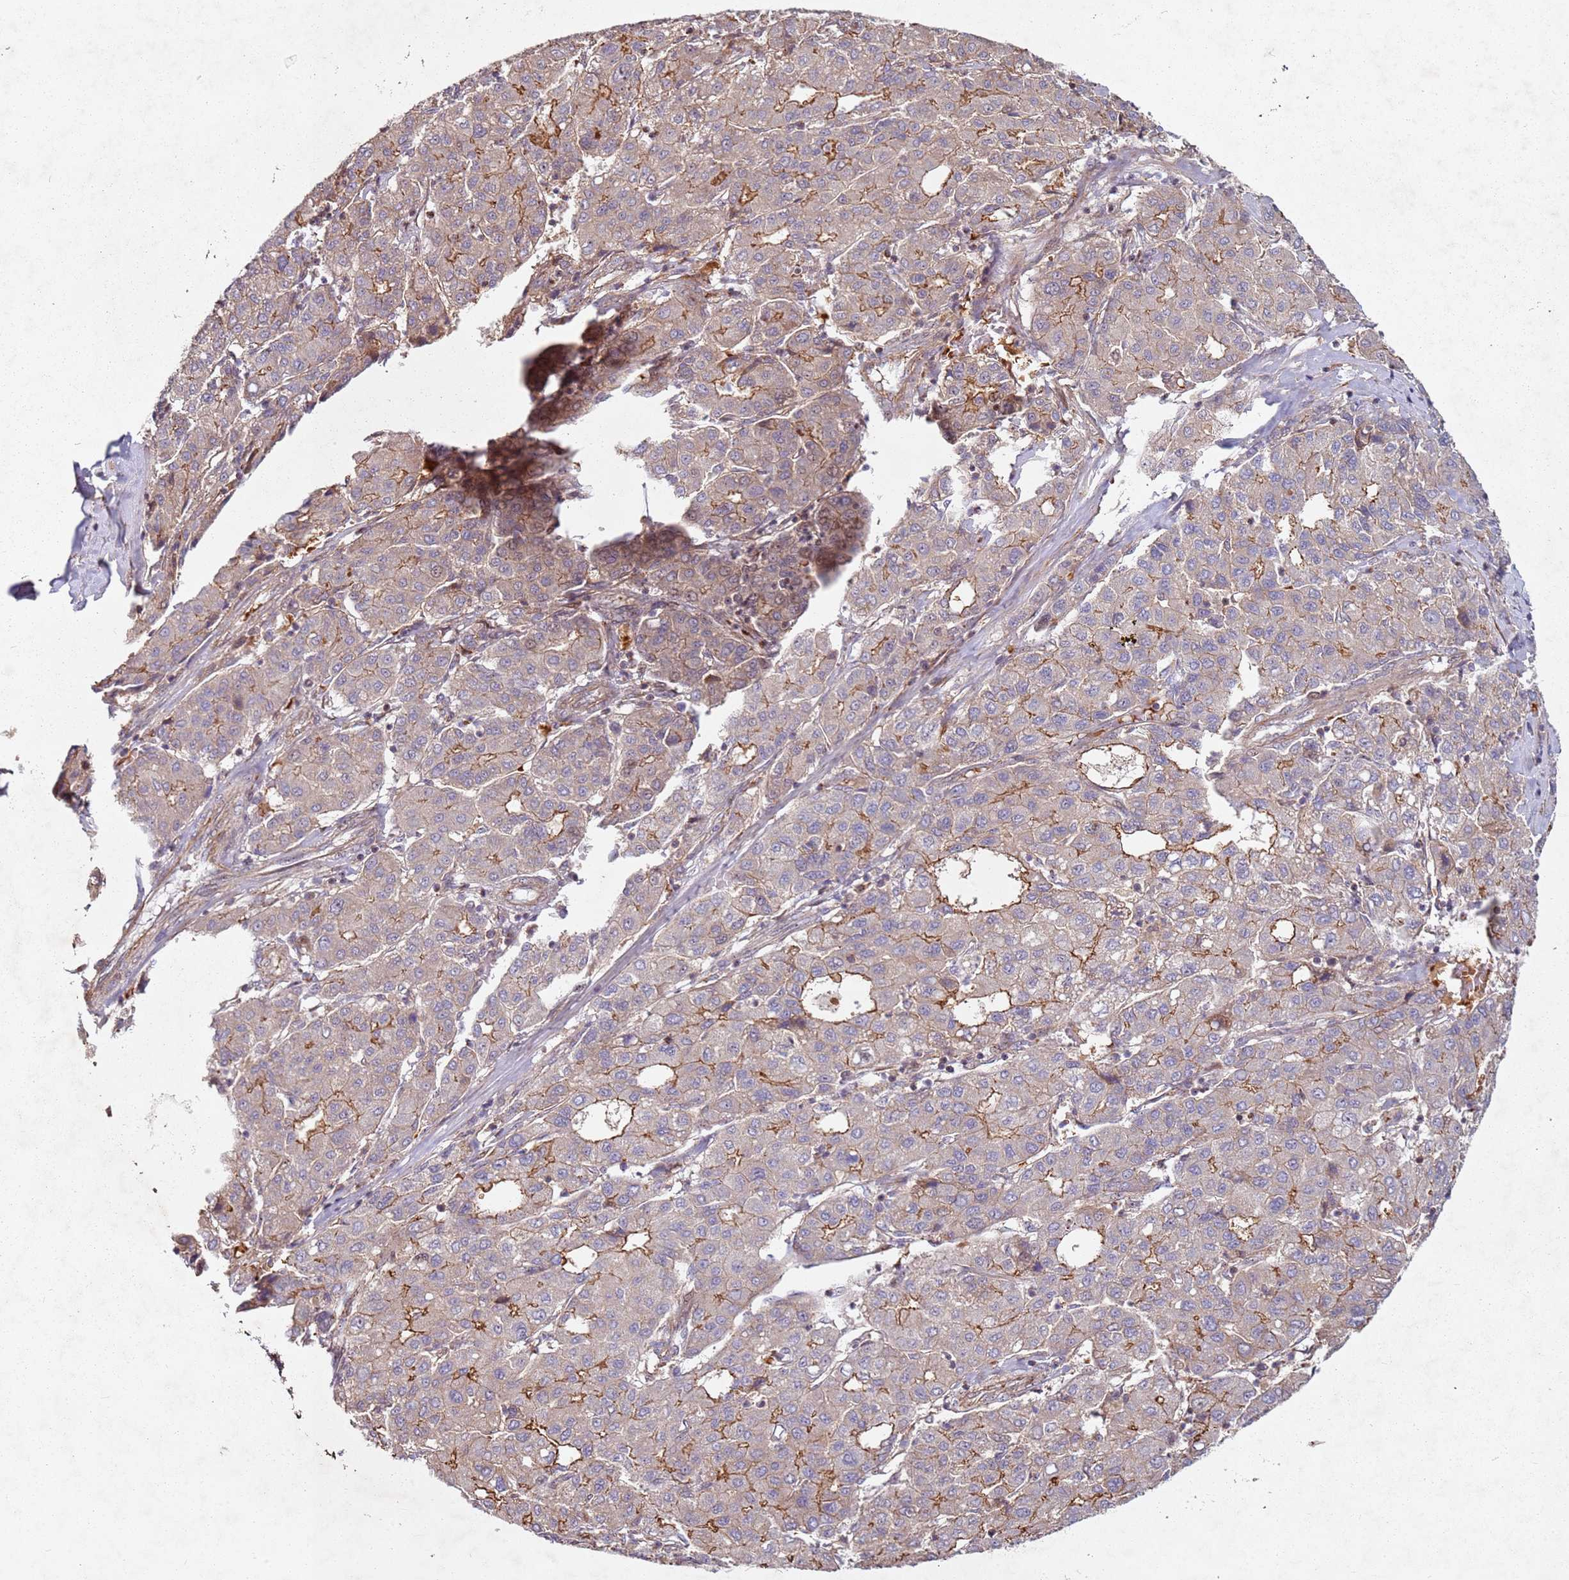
{"staining": {"intensity": "moderate", "quantity": "25%-75%", "location": "cytoplasmic/membranous"}, "tissue": "liver cancer", "cell_type": "Tumor cells", "image_type": "cancer", "snomed": [{"axis": "morphology", "description": "Carcinoma, Hepatocellular, NOS"}, {"axis": "topography", "description": "Liver"}], "caption": "IHC (DAB) staining of human liver hepatocellular carcinoma demonstrates moderate cytoplasmic/membranous protein positivity in approximately 25%-75% of tumor cells. (Stains: DAB in brown, nuclei in blue, Microscopy: brightfield microscopy at high magnification).", "gene": "C2CD4B", "patient": {"sex": "male", "age": 65}}